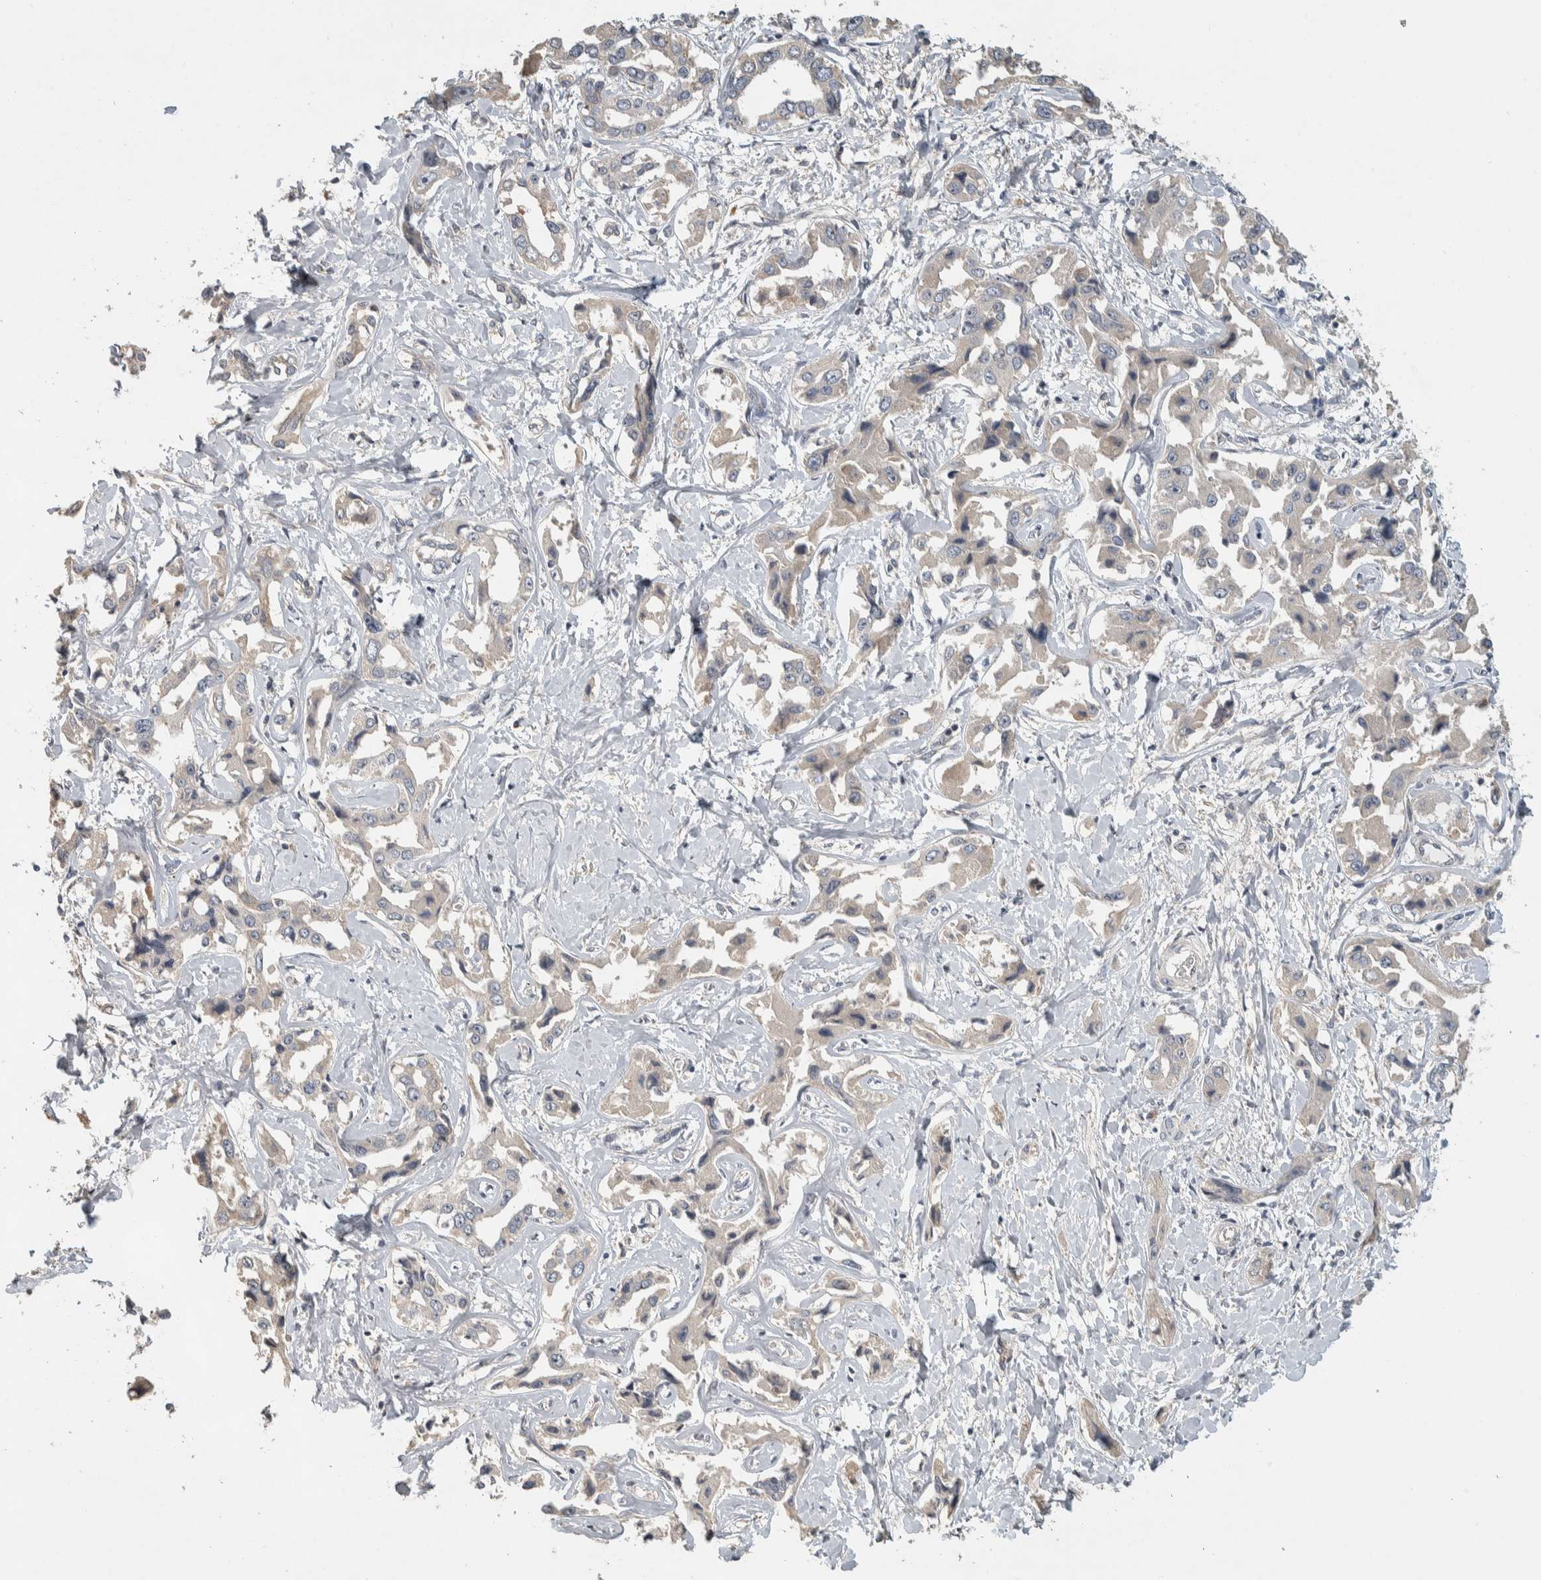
{"staining": {"intensity": "negative", "quantity": "none", "location": "none"}, "tissue": "liver cancer", "cell_type": "Tumor cells", "image_type": "cancer", "snomed": [{"axis": "morphology", "description": "Cholangiocarcinoma"}, {"axis": "topography", "description": "Liver"}], "caption": "Immunohistochemical staining of liver cancer demonstrates no significant staining in tumor cells. Brightfield microscopy of immunohistochemistry (IHC) stained with DAB (3,3'-diaminobenzidine) (brown) and hematoxylin (blue), captured at high magnification.", "gene": "EIF3H", "patient": {"sex": "male", "age": 59}}